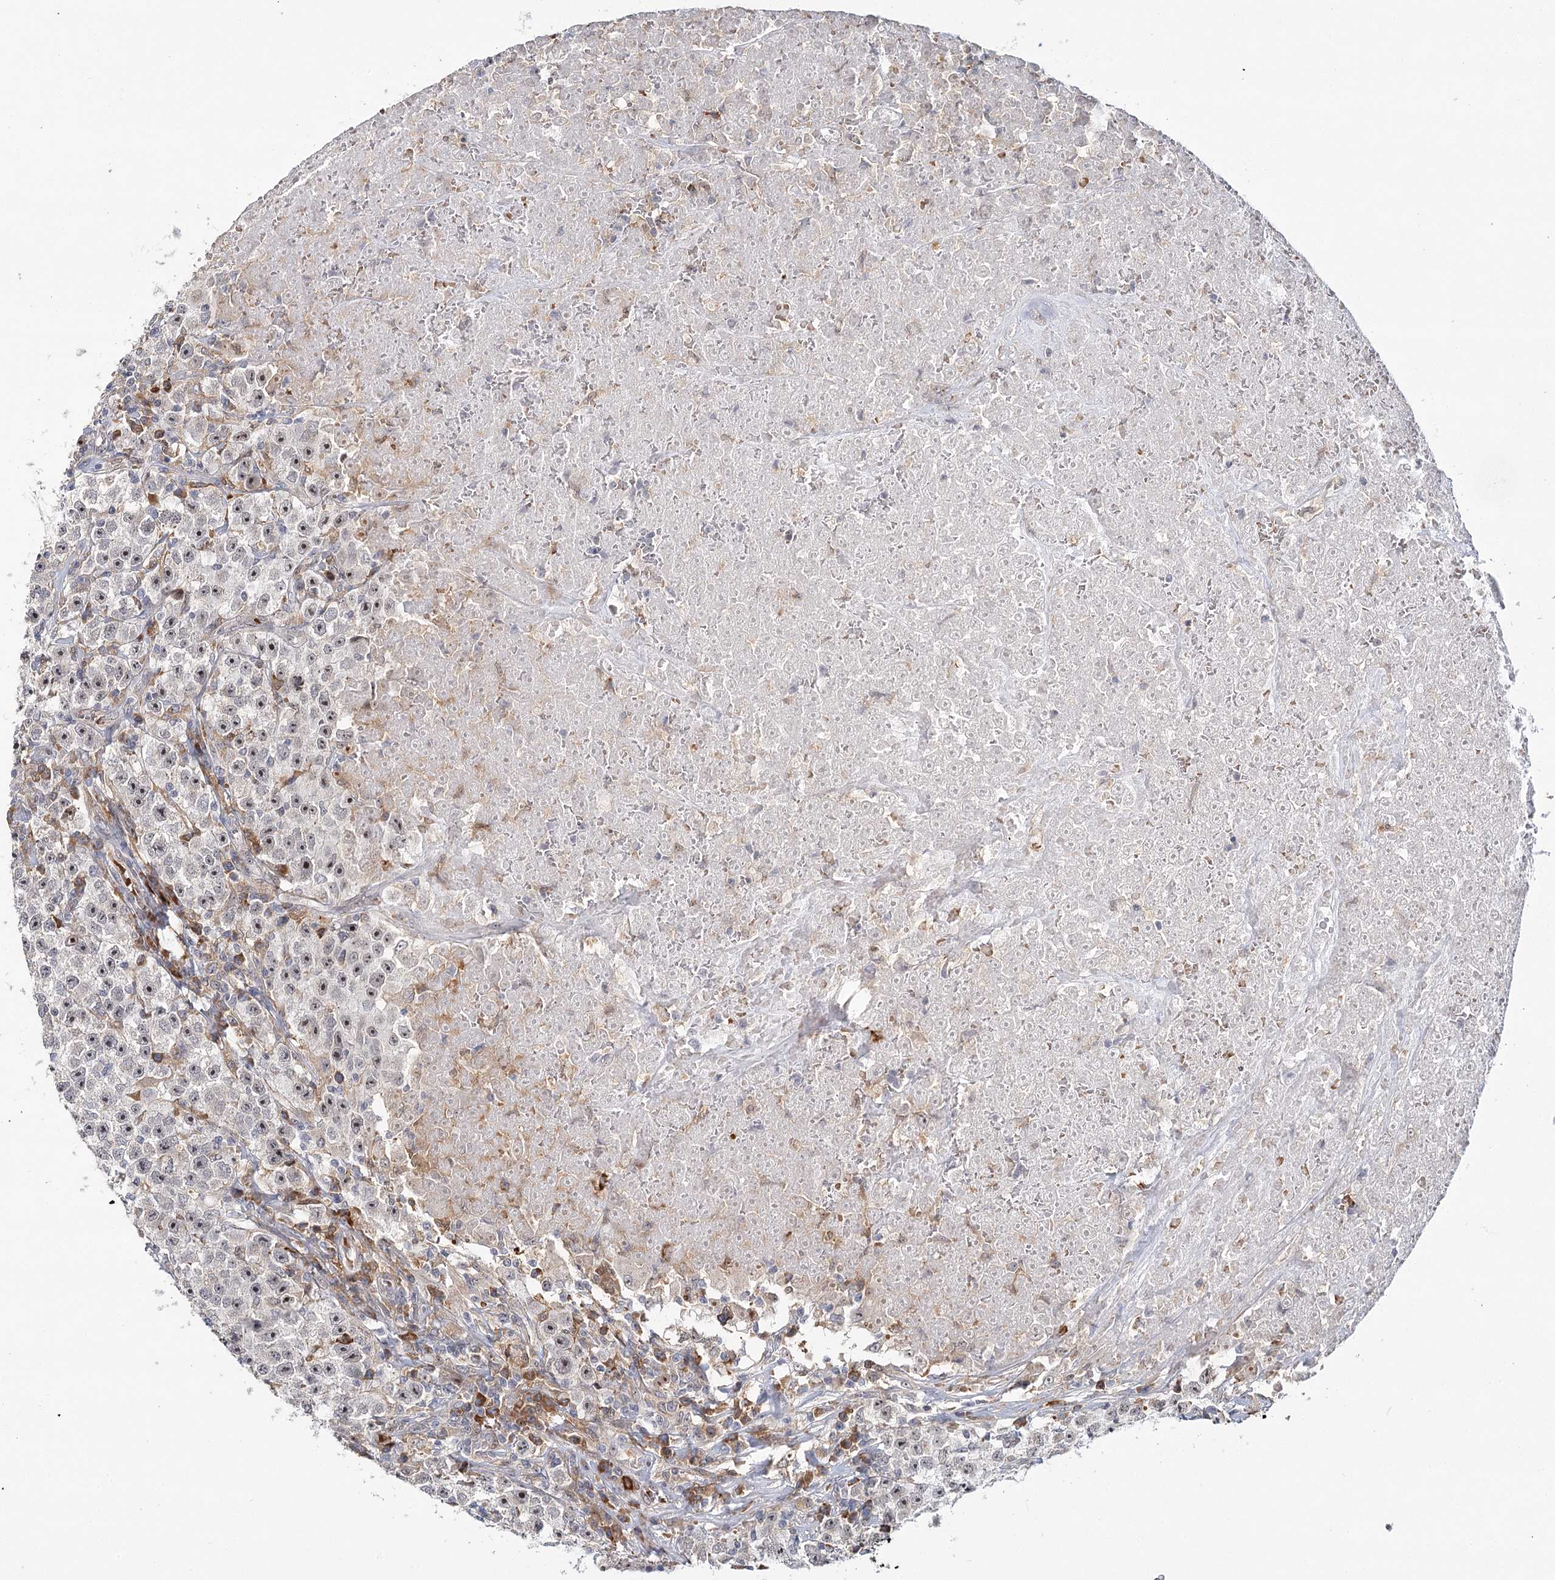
{"staining": {"intensity": "moderate", "quantity": "25%-75%", "location": "nuclear"}, "tissue": "testis cancer", "cell_type": "Tumor cells", "image_type": "cancer", "snomed": [{"axis": "morphology", "description": "Seminoma, NOS"}, {"axis": "topography", "description": "Testis"}], "caption": "The photomicrograph shows staining of testis seminoma, revealing moderate nuclear protein positivity (brown color) within tumor cells.", "gene": "WDR36", "patient": {"sex": "male", "age": 22}}